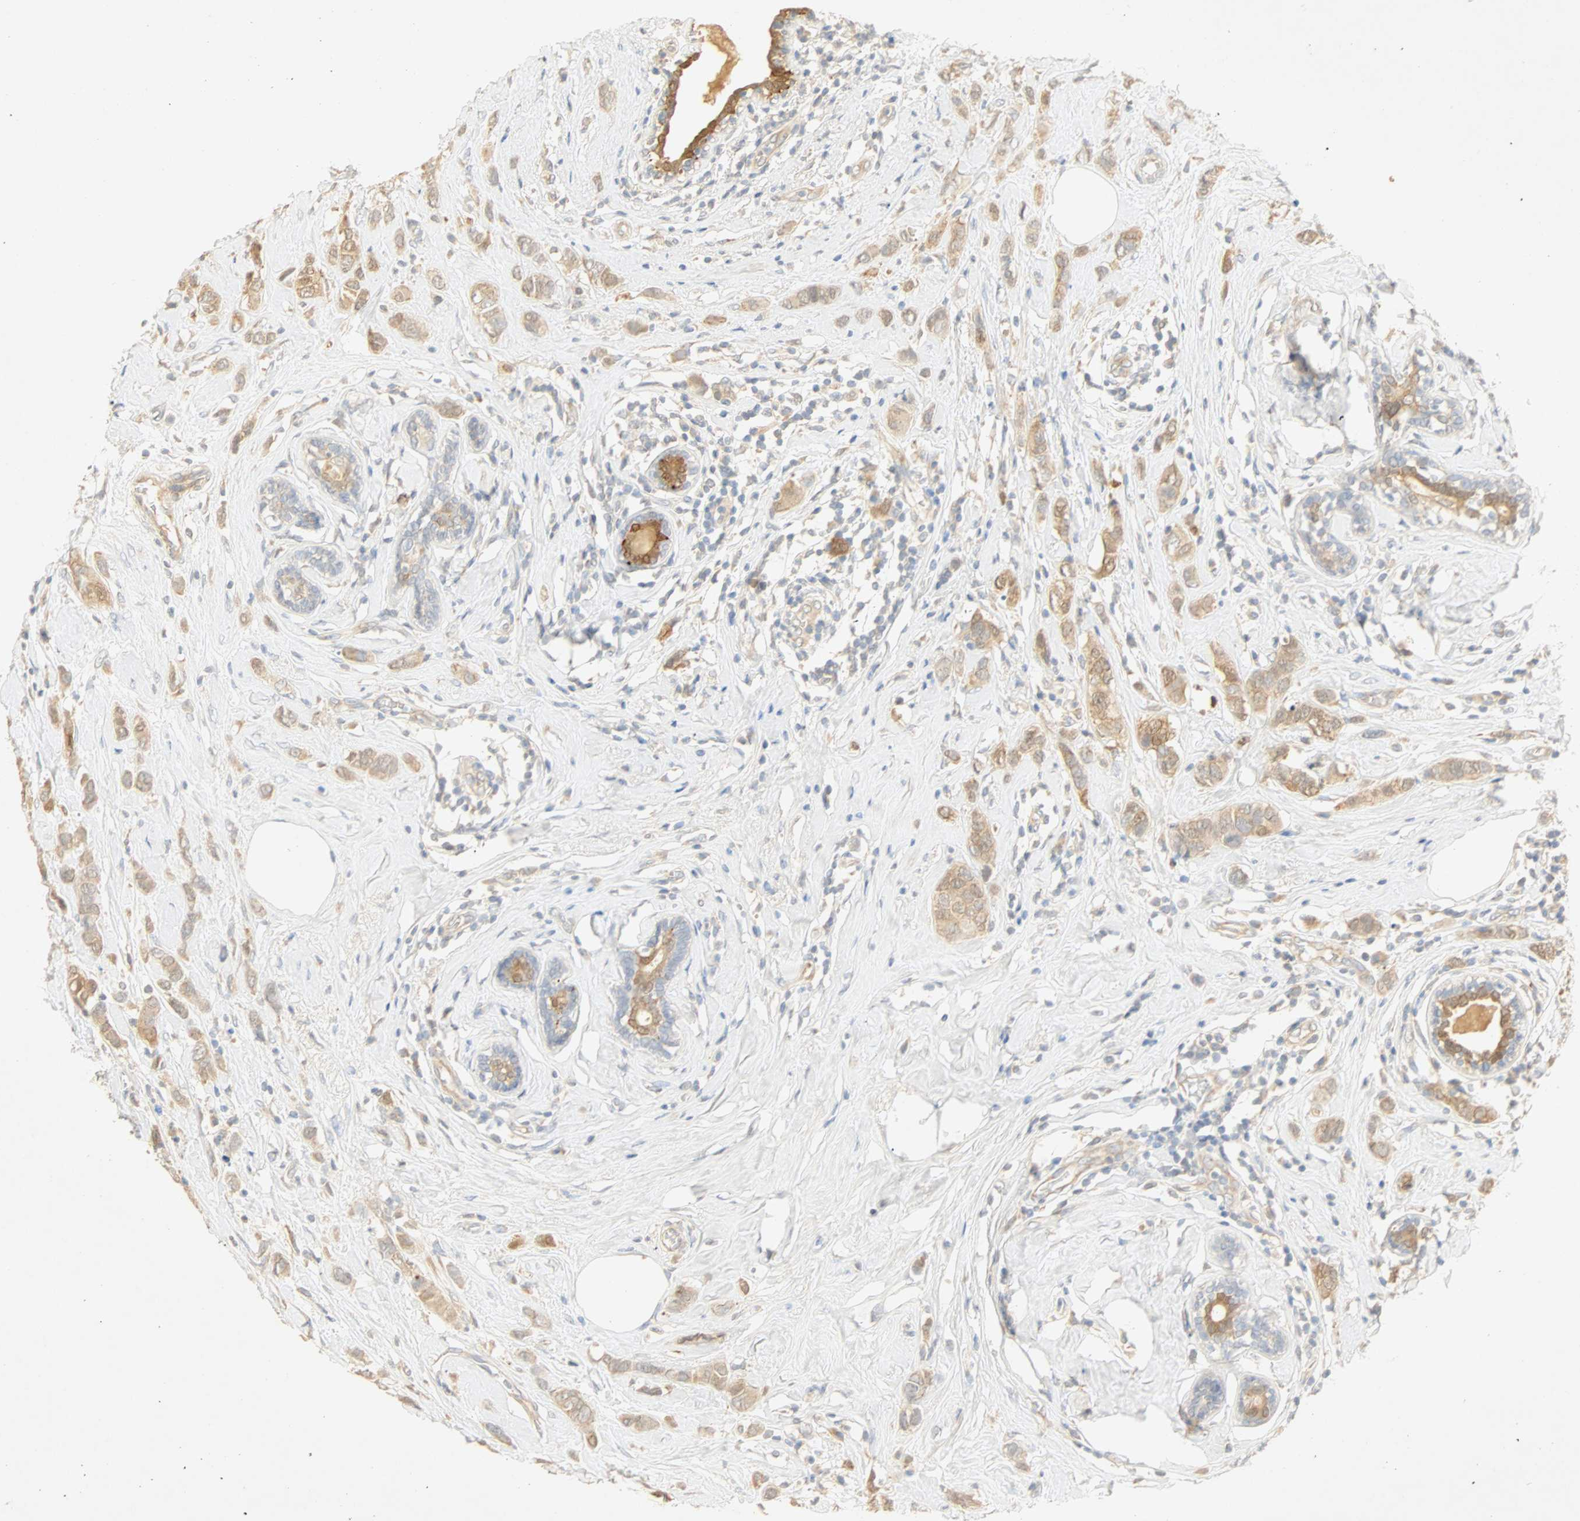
{"staining": {"intensity": "moderate", "quantity": ">75%", "location": "cytoplasmic/membranous"}, "tissue": "breast cancer", "cell_type": "Tumor cells", "image_type": "cancer", "snomed": [{"axis": "morphology", "description": "Normal tissue, NOS"}, {"axis": "morphology", "description": "Duct carcinoma"}, {"axis": "topography", "description": "Breast"}], "caption": "Immunohistochemical staining of infiltrating ductal carcinoma (breast) displays medium levels of moderate cytoplasmic/membranous protein staining in about >75% of tumor cells.", "gene": "SELENBP1", "patient": {"sex": "female", "age": 50}}